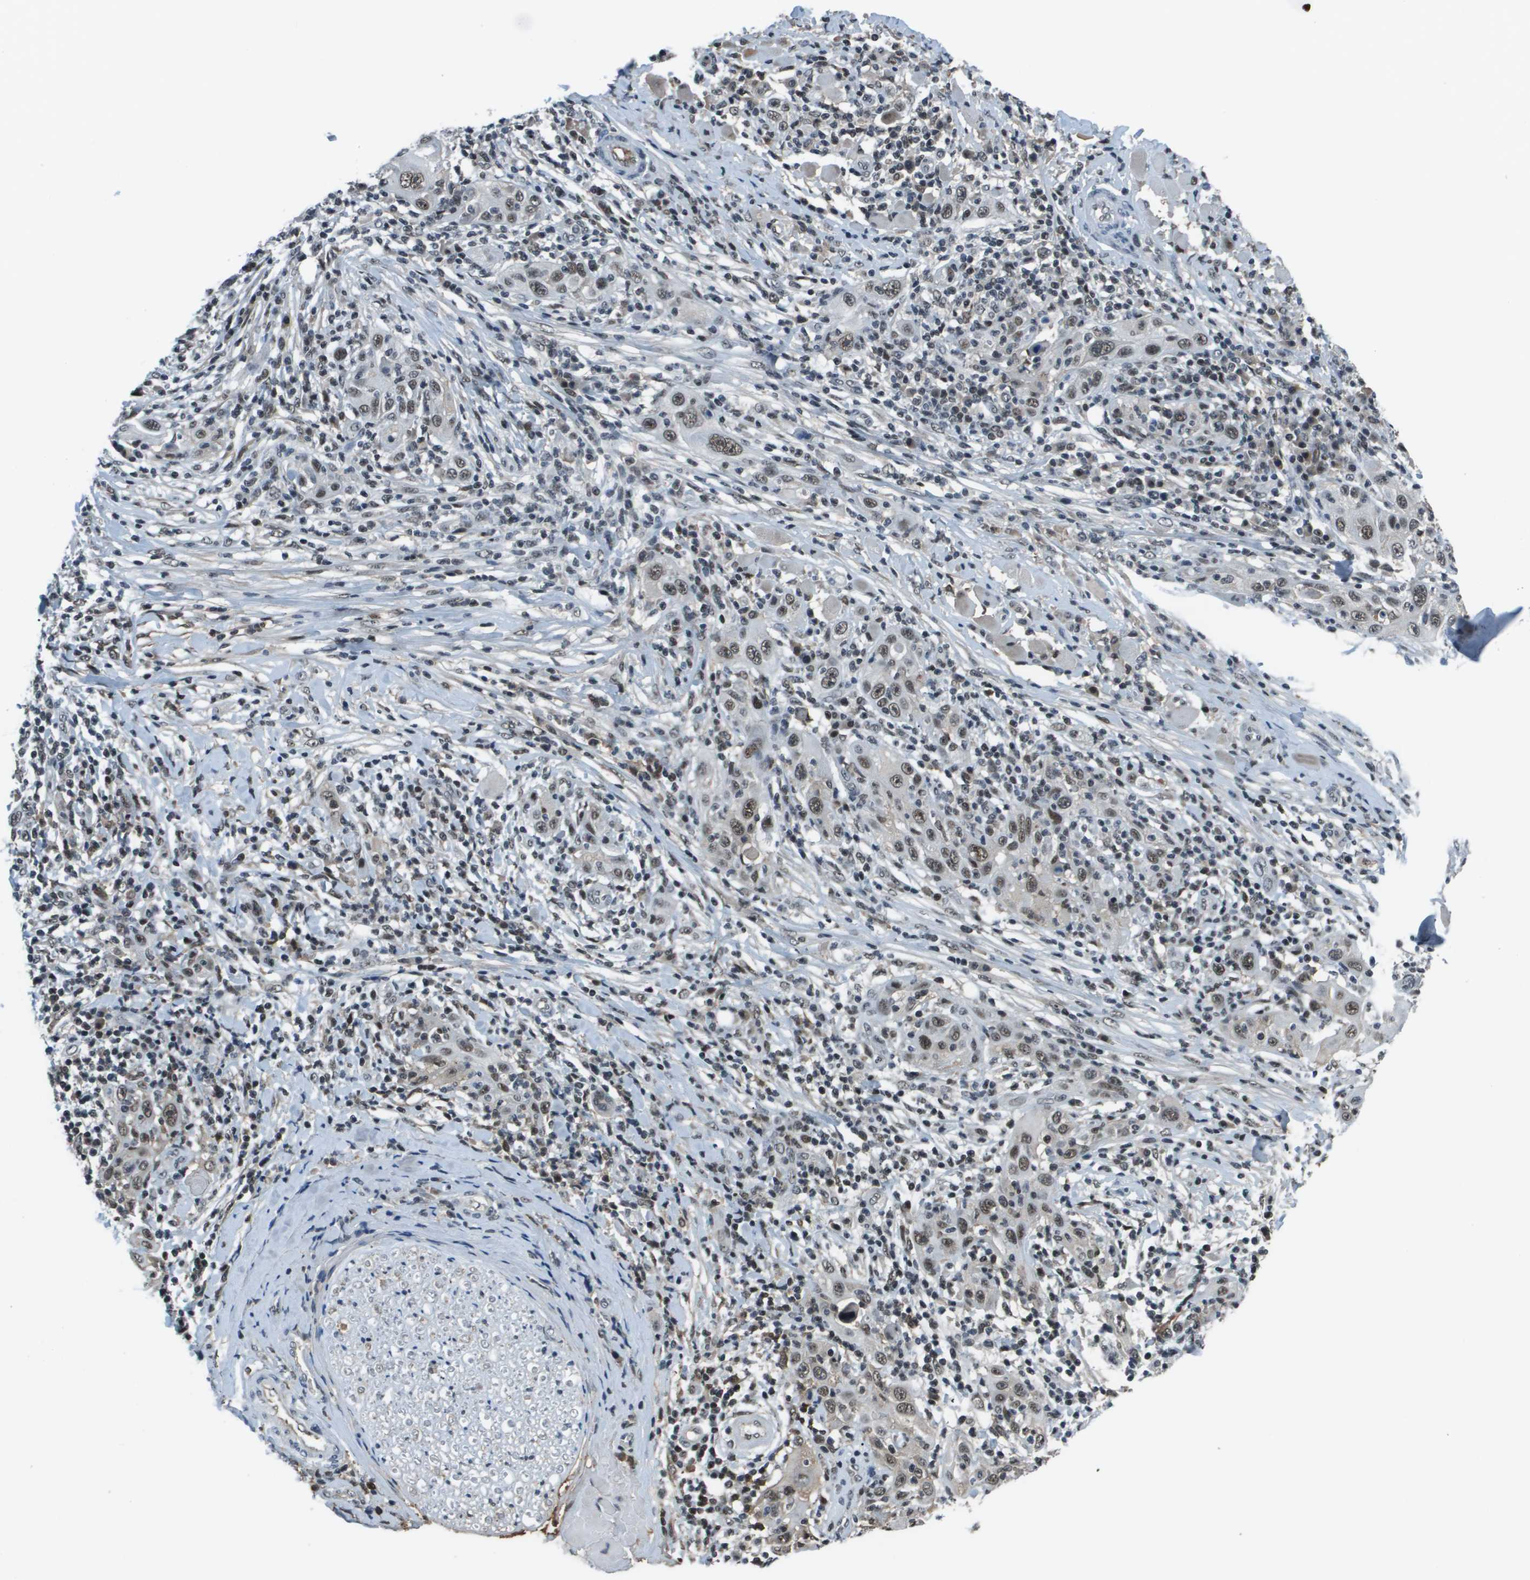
{"staining": {"intensity": "moderate", "quantity": ">75%", "location": "nuclear"}, "tissue": "skin cancer", "cell_type": "Tumor cells", "image_type": "cancer", "snomed": [{"axis": "morphology", "description": "Squamous cell carcinoma, NOS"}, {"axis": "topography", "description": "Skin"}], "caption": "Immunohistochemical staining of skin squamous cell carcinoma demonstrates medium levels of moderate nuclear protein expression in approximately >75% of tumor cells. Using DAB (3,3'-diaminobenzidine) (brown) and hematoxylin (blue) stains, captured at high magnification using brightfield microscopy.", "gene": "THRAP3", "patient": {"sex": "female", "age": 88}}